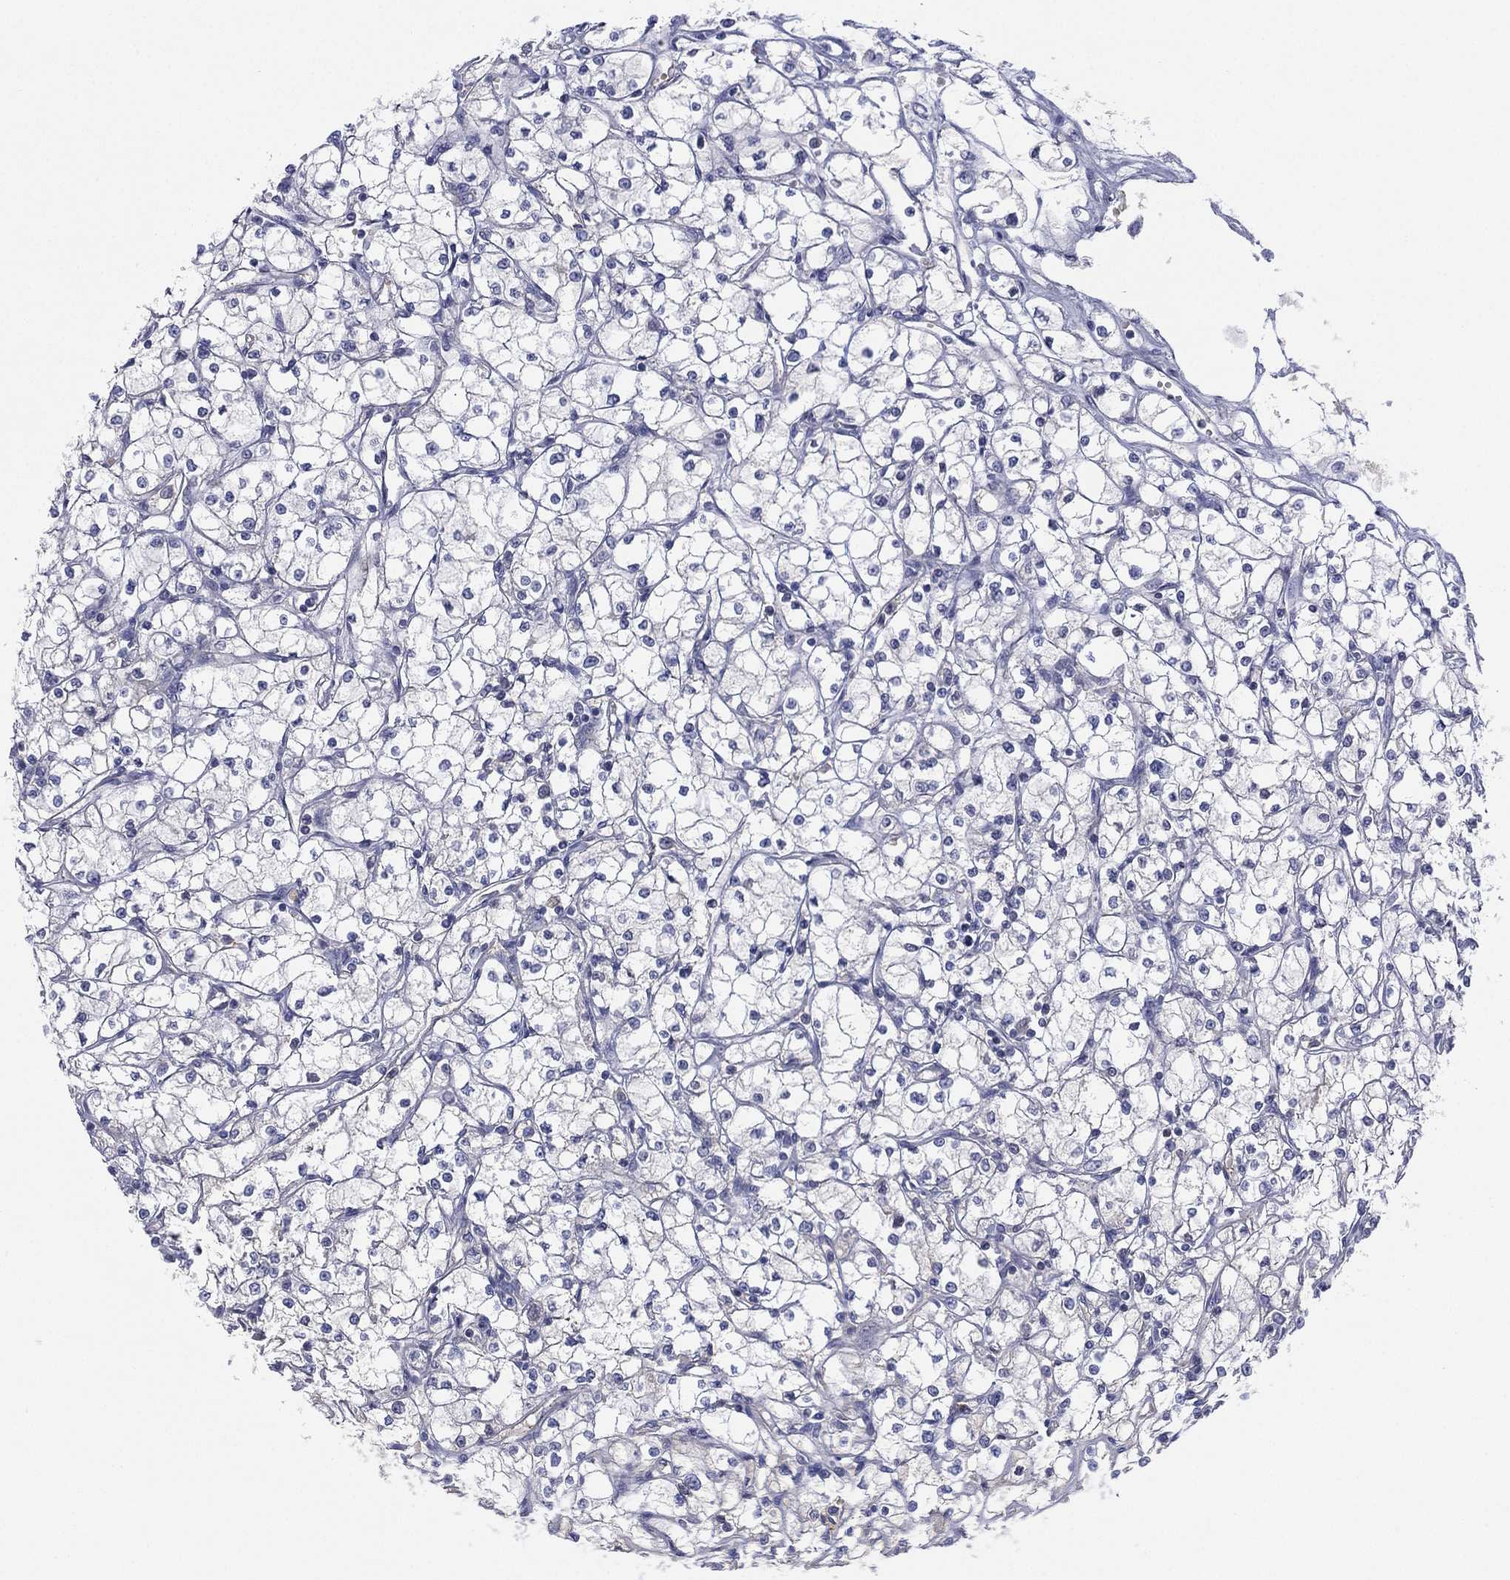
{"staining": {"intensity": "negative", "quantity": "none", "location": "none"}, "tissue": "renal cancer", "cell_type": "Tumor cells", "image_type": "cancer", "snomed": [{"axis": "morphology", "description": "Adenocarcinoma, NOS"}, {"axis": "topography", "description": "Kidney"}], "caption": "IHC photomicrograph of neoplastic tissue: renal cancer (adenocarcinoma) stained with DAB exhibits no significant protein positivity in tumor cells.", "gene": "CYP2D6", "patient": {"sex": "male", "age": 67}}